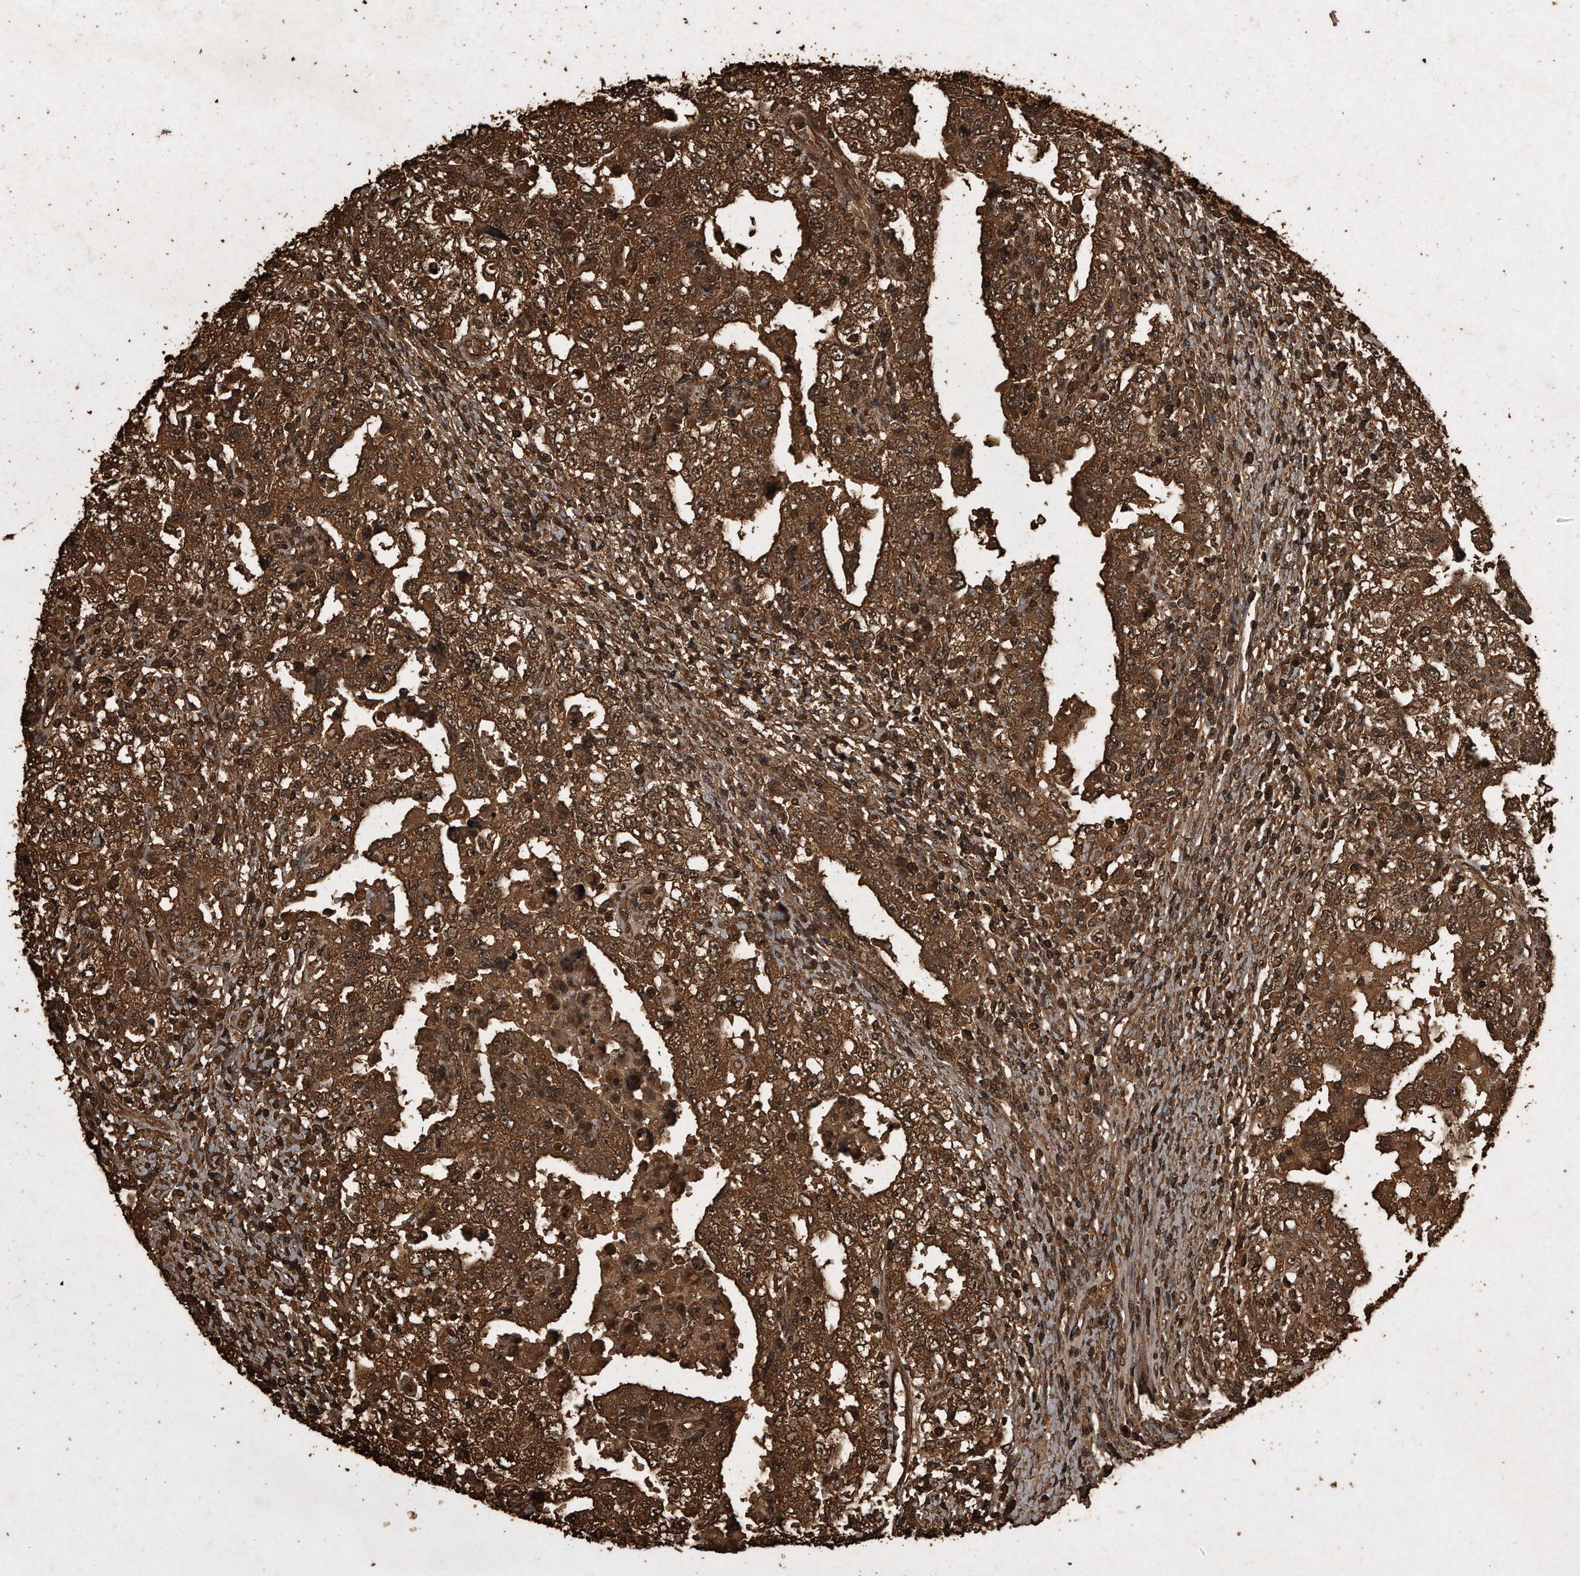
{"staining": {"intensity": "strong", "quantity": ">75%", "location": "cytoplasmic/membranous"}, "tissue": "testis cancer", "cell_type": "Tumor cells", "image_type": "cancer", "snomed": [{"axis": "morphology", "description": "Carcinoma, Embryonal, NOS"}, {"axis": "topography", "description": "Testis"}], "caption": "A micrograph of human testis embryonal carcinoma stained for a protein demonstrates strong cytoplasmic/membranous brown staining in tumor cells.", "gene": "CFLAR", "patient": {"sex": "male", "age": 26}}